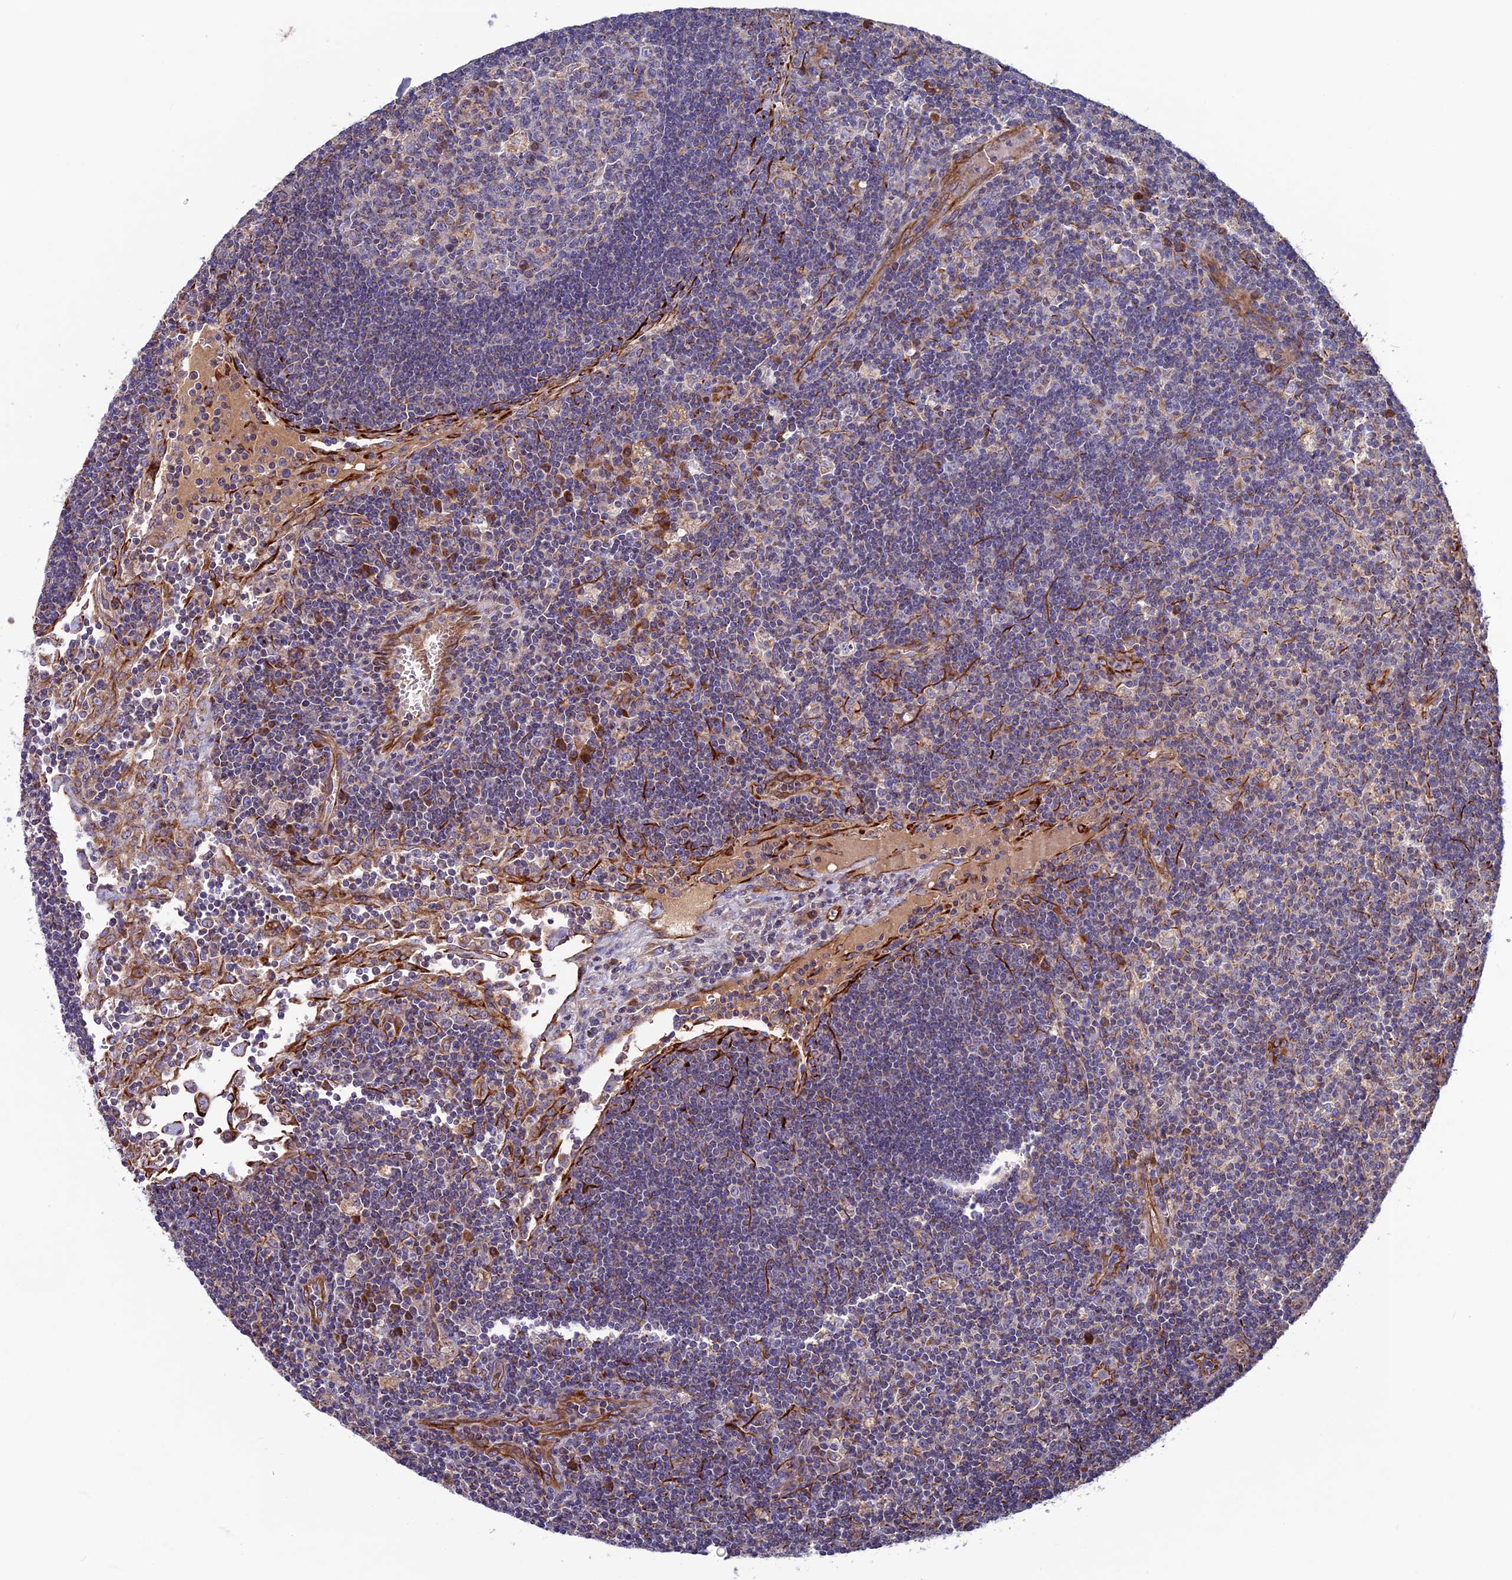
{"staining": {"intensity": "weak", "quantity": "25%-75%", "location": "cytoplasmic/membranous"}, "tissue": "lymph node", "cell_type": "Germinal center cells", "image_type": "normal", "snomed": [{"axis": "morphology", "description": "Normal tissue, NOS"}, {"axis": "topography", "description": "Lymph node"}], "caption": "This micrograph exhibits immunohistochemistry staining of benign lymph node, with low weak cytoplasmic/membranous staining in approximately 25%-75% of germinal center cells.", "gene": "SLC15A5", "patient": {"sex": "male", "age": 58}}